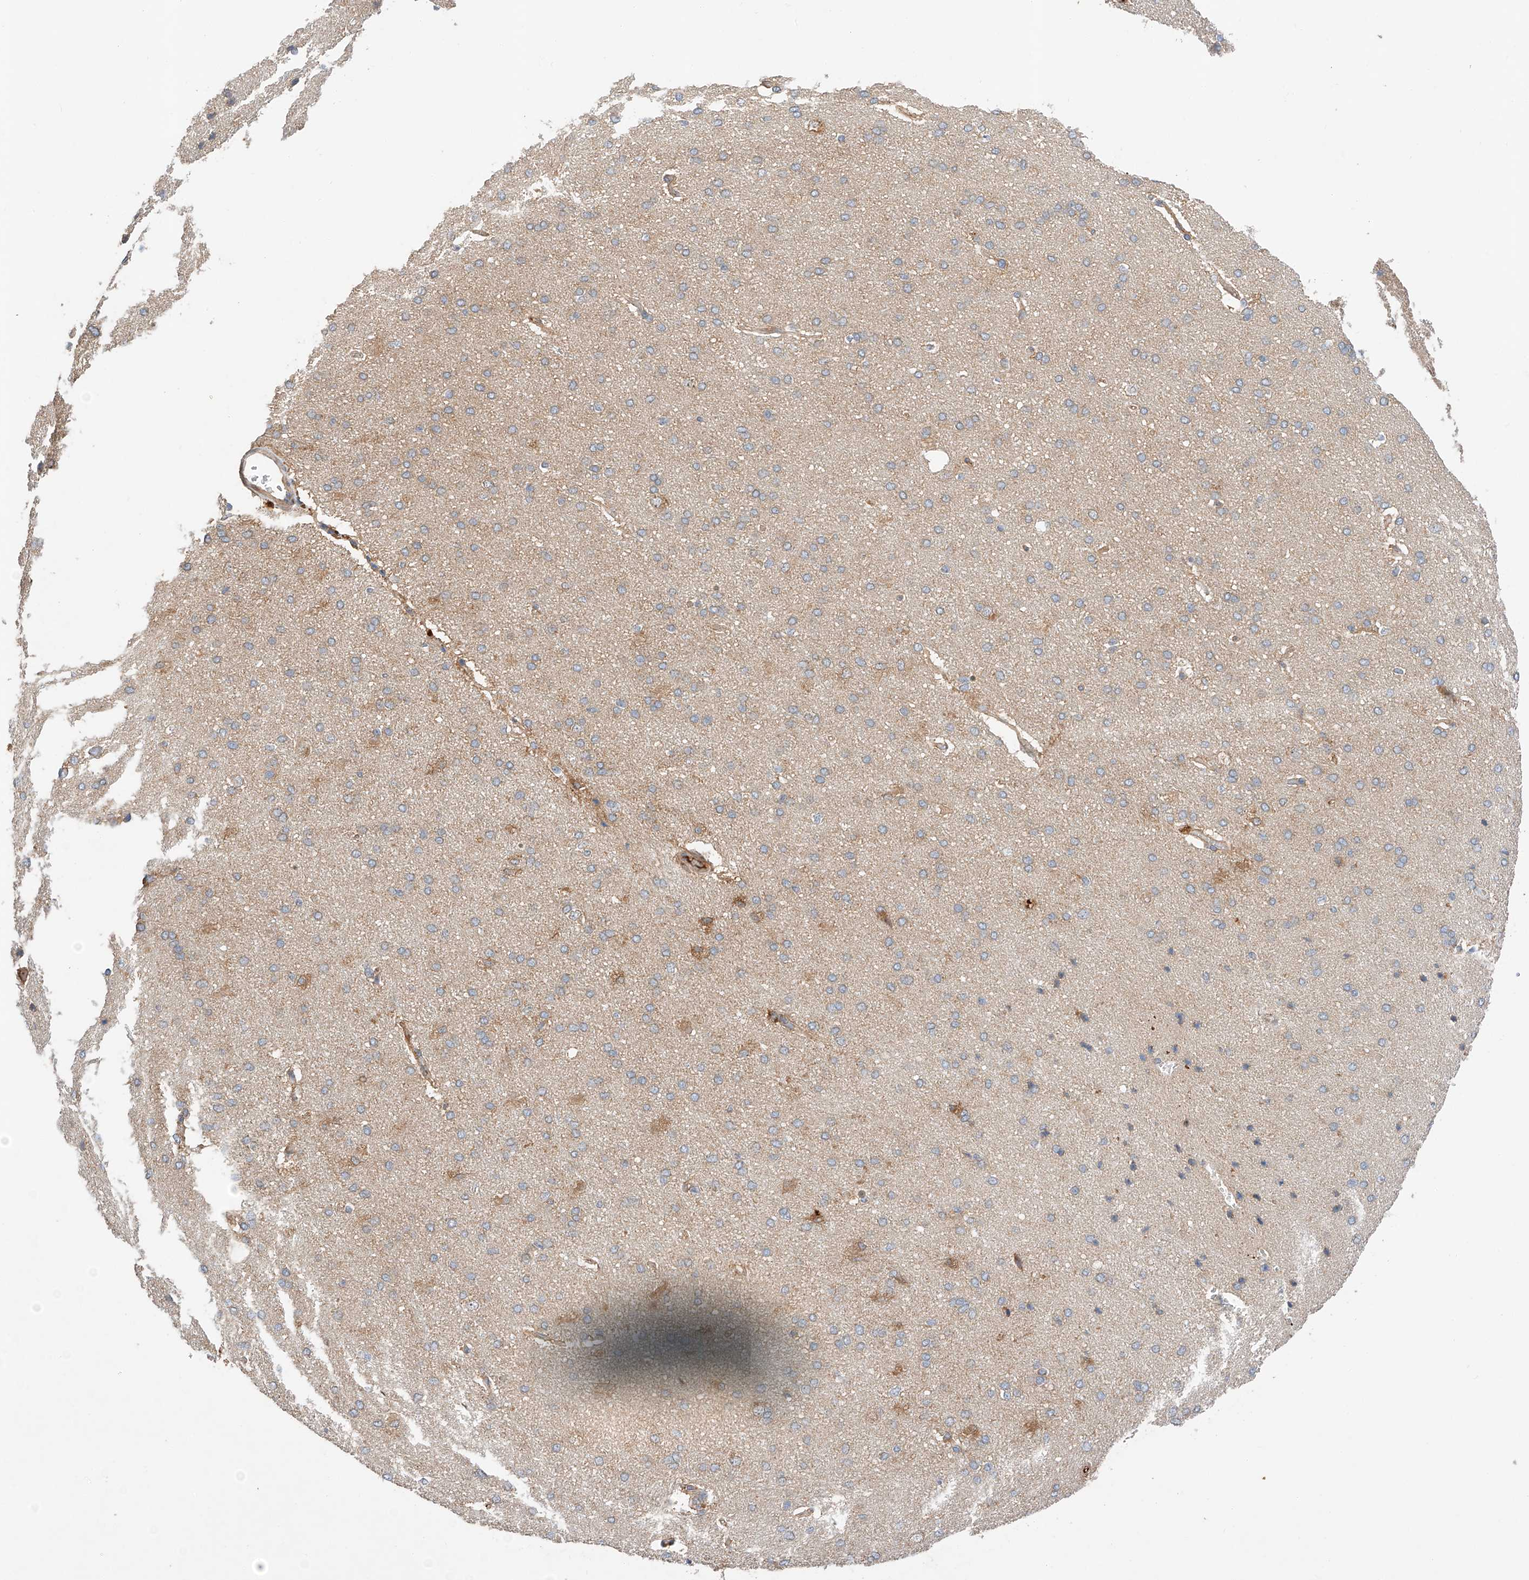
{"staining": {"intensity": "weak", "quantity": ">75%", "location": "cytoplasmic/membranous"}, "tissue": "cerebral cortex", "cell_type": "Endothelial cells", "image_type": "normal", "snomed": [{"axis": "morphology", "description": "Normal tissue, NOS"}, {"axis": "topography", "description": "Cerebral cortex"}], "caption": "The photomicrograph reveals staining of benign cerebral cortex, revealing weak cytoplasmic/membranous protein positivity (brown color) within endothelial cells.", "gene": "RAB23", "patient": {"sex": "male", "age": 62}}